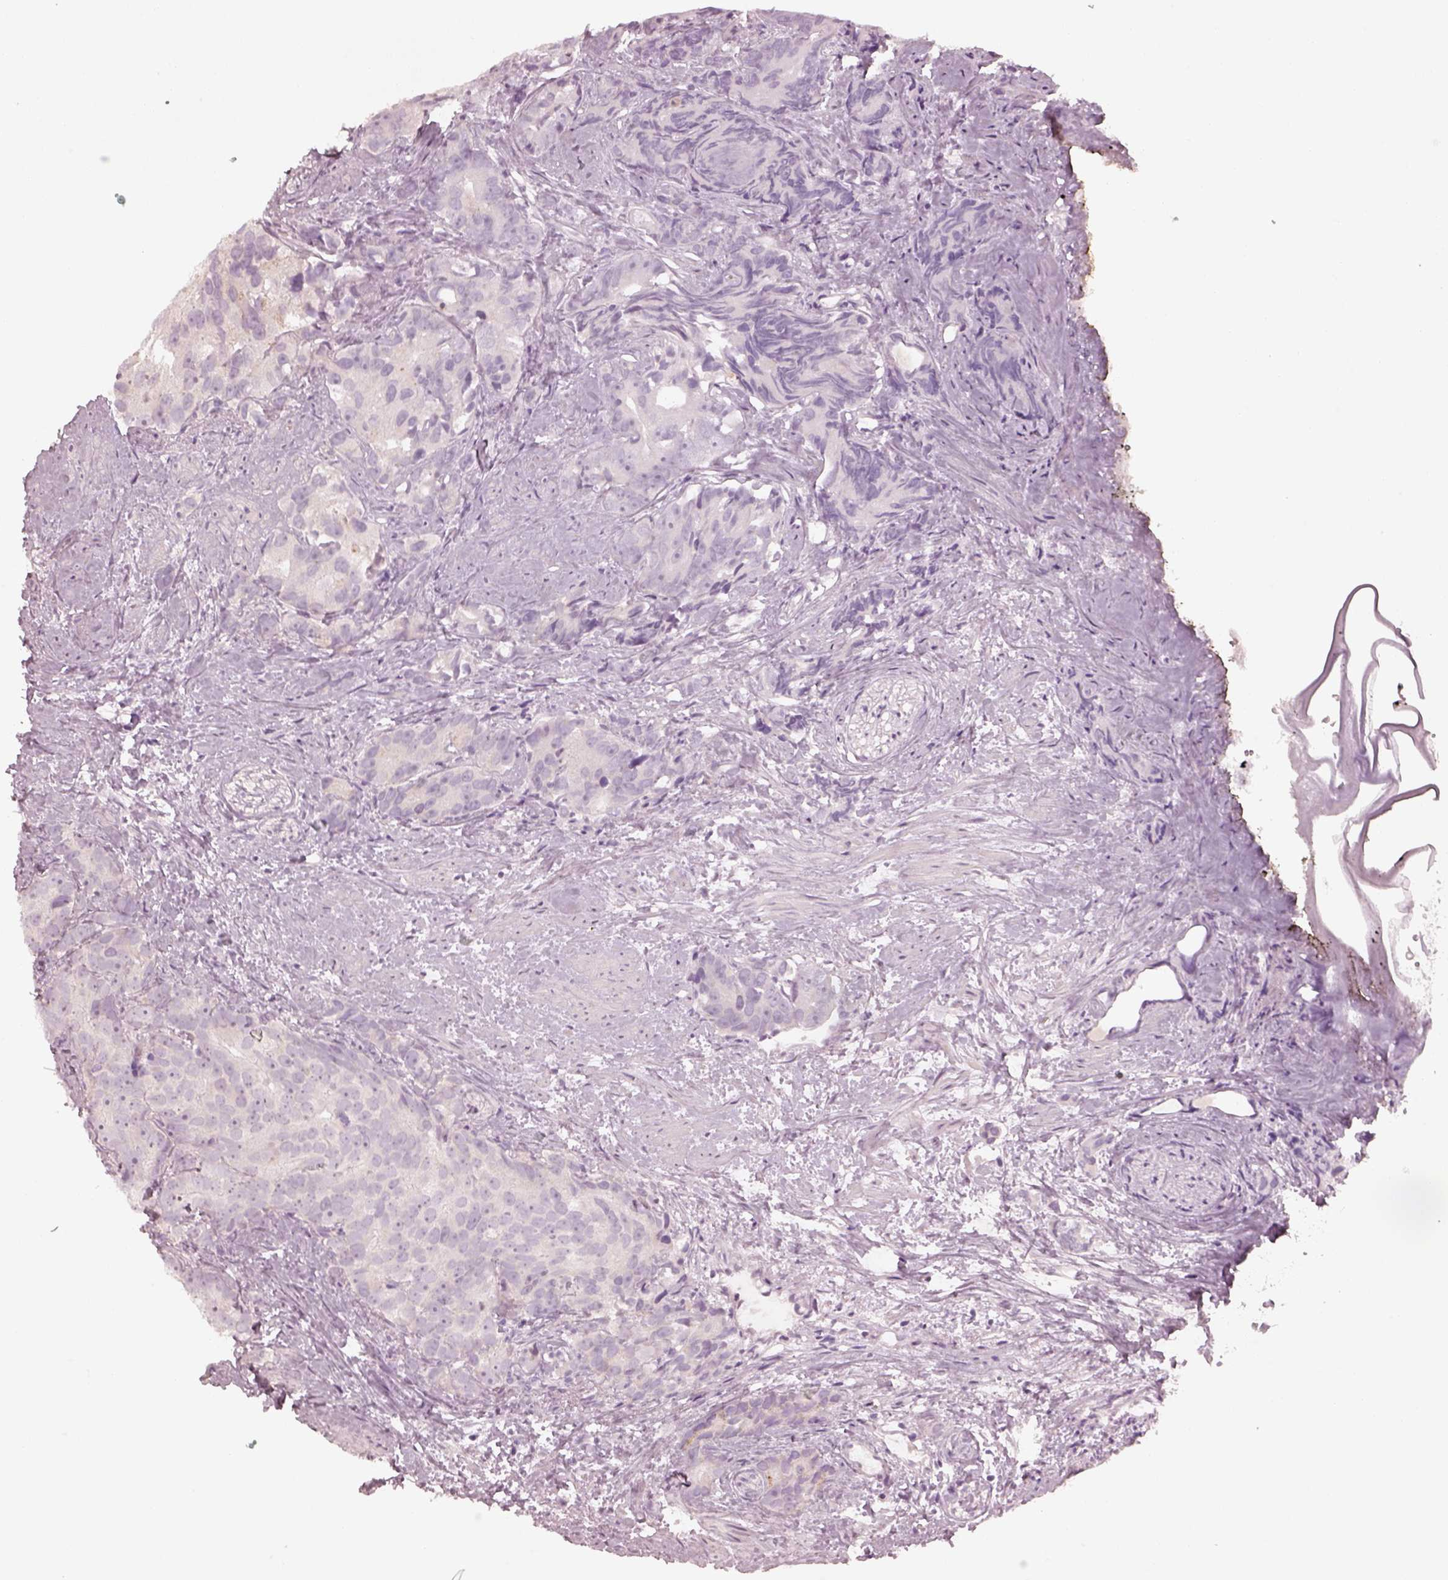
{"staining": {"intensity": "negative", "quantity": "none", "location": "none"}, "tissue": "prostate cancer", "cell_type": "Tumor cells", "image_type": "cancer", "snomed": [{"axis": "morphology", "description": "Adenocarcinoma, High grade"}, {"axis": "topography", "description": "Prostate"}], "caption": "The micrograph reveals no staining of tumor cells in adenocarcinoma (high-grade) (prostate).", "gene": "SPATA6L", "patient": {"sex": "male", "age": 90}}